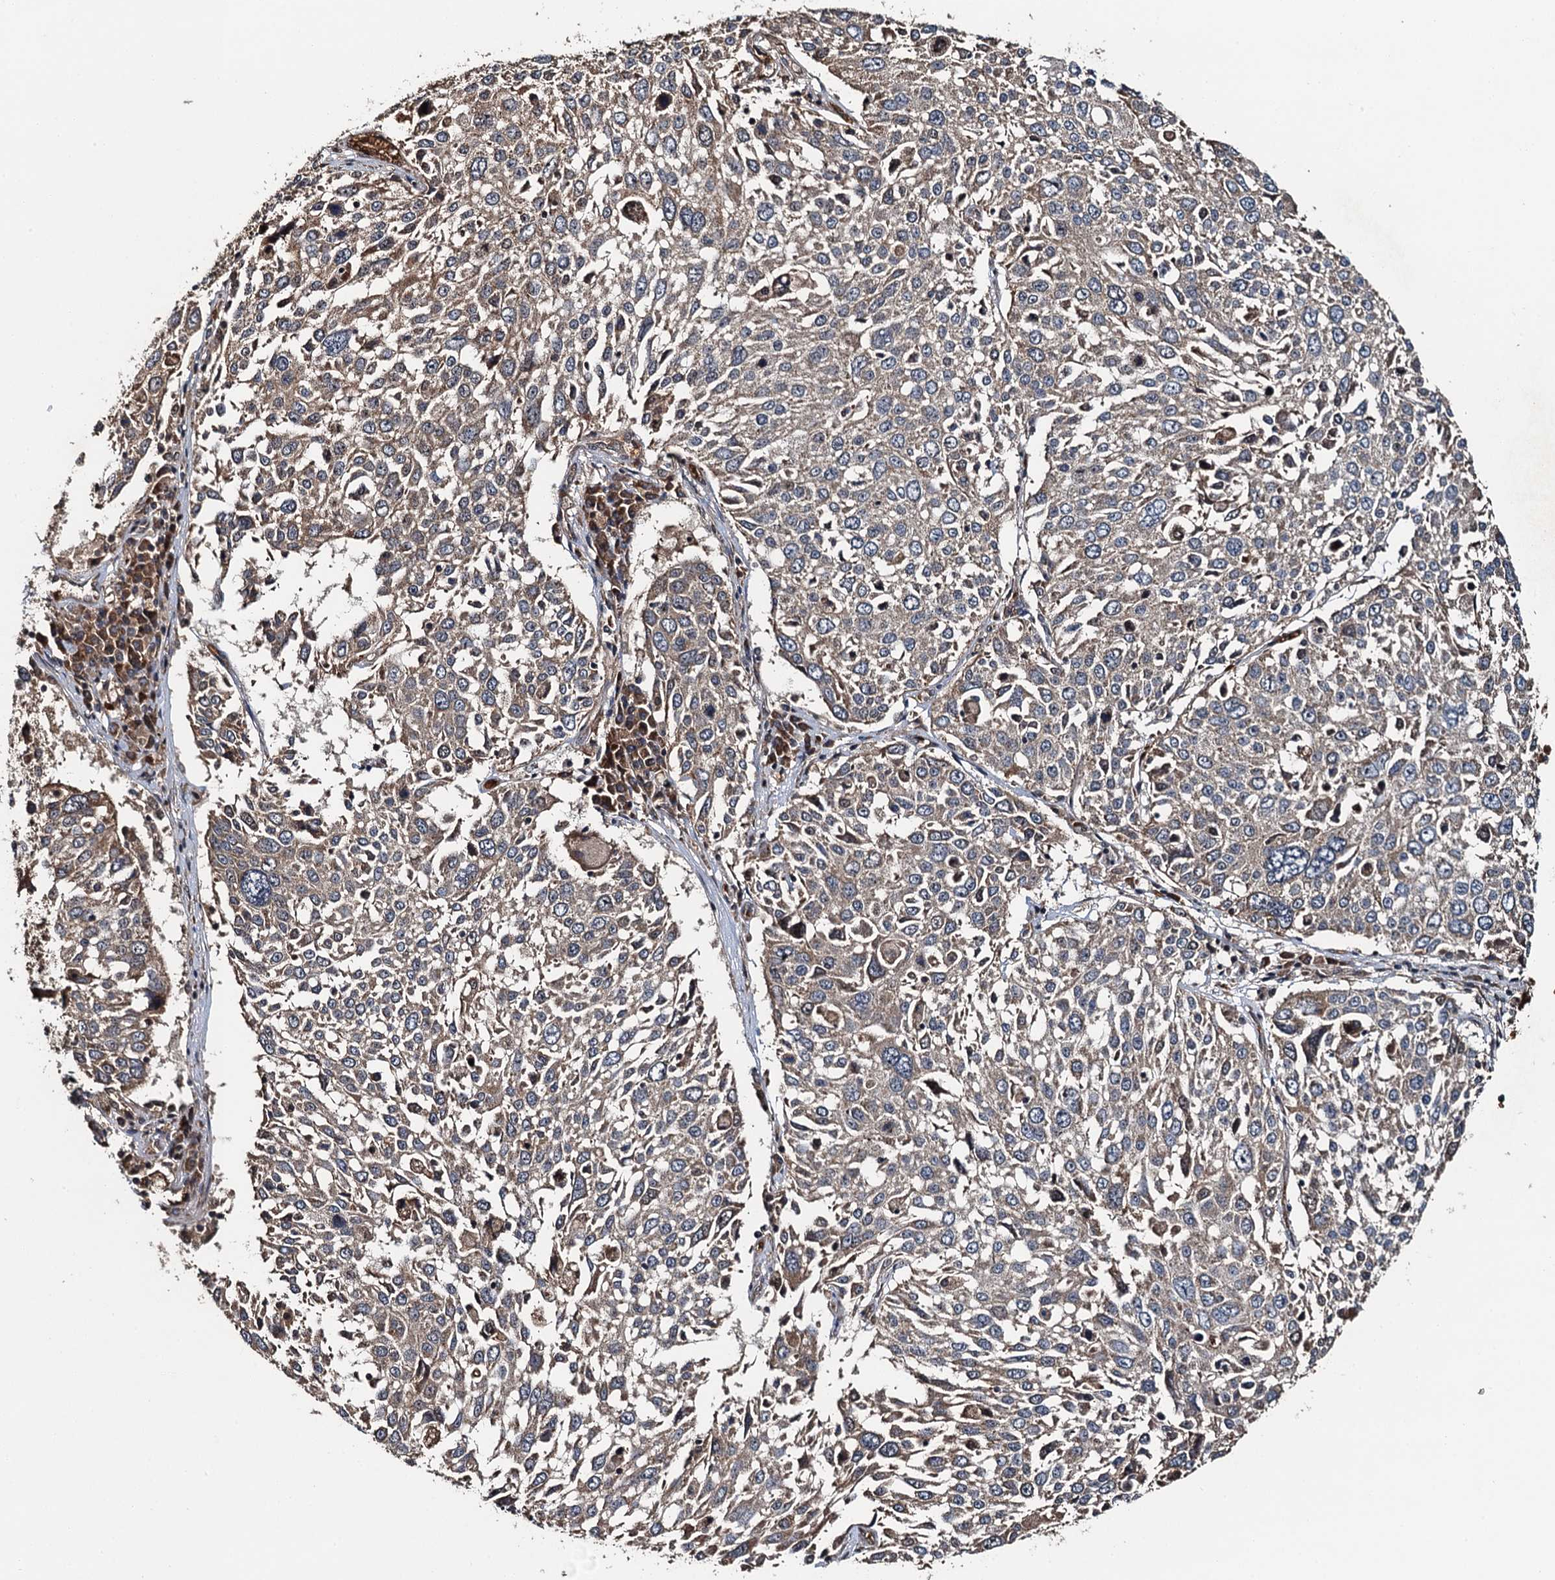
{"staining": {"intensity": "weak", "quantity": ">75%", "location": "cytoplasmic/membranous"}, "tissue": "lung cancer", "cell_type": "Tumor cells", "image_type": "cancer", "snomed": [{"axis": "morphology", "description": "Squamous cell carcinoma, NOS"}, {"axis": "topography", "description": "Lung"}], "caption": "Tumor cells show low levels of weak cytoplasmic/membranous staining in about >75% of cells in lung cancer (squamous cell carcinoma). The protein is stained brown, and the nuclei are stained in blue (DAB (3,3'-diaminobenzidine) IHC with brightfield microscopy, high magnification).", "gene": "SNX32", "patient": {"sex": "male", "age": 65}}